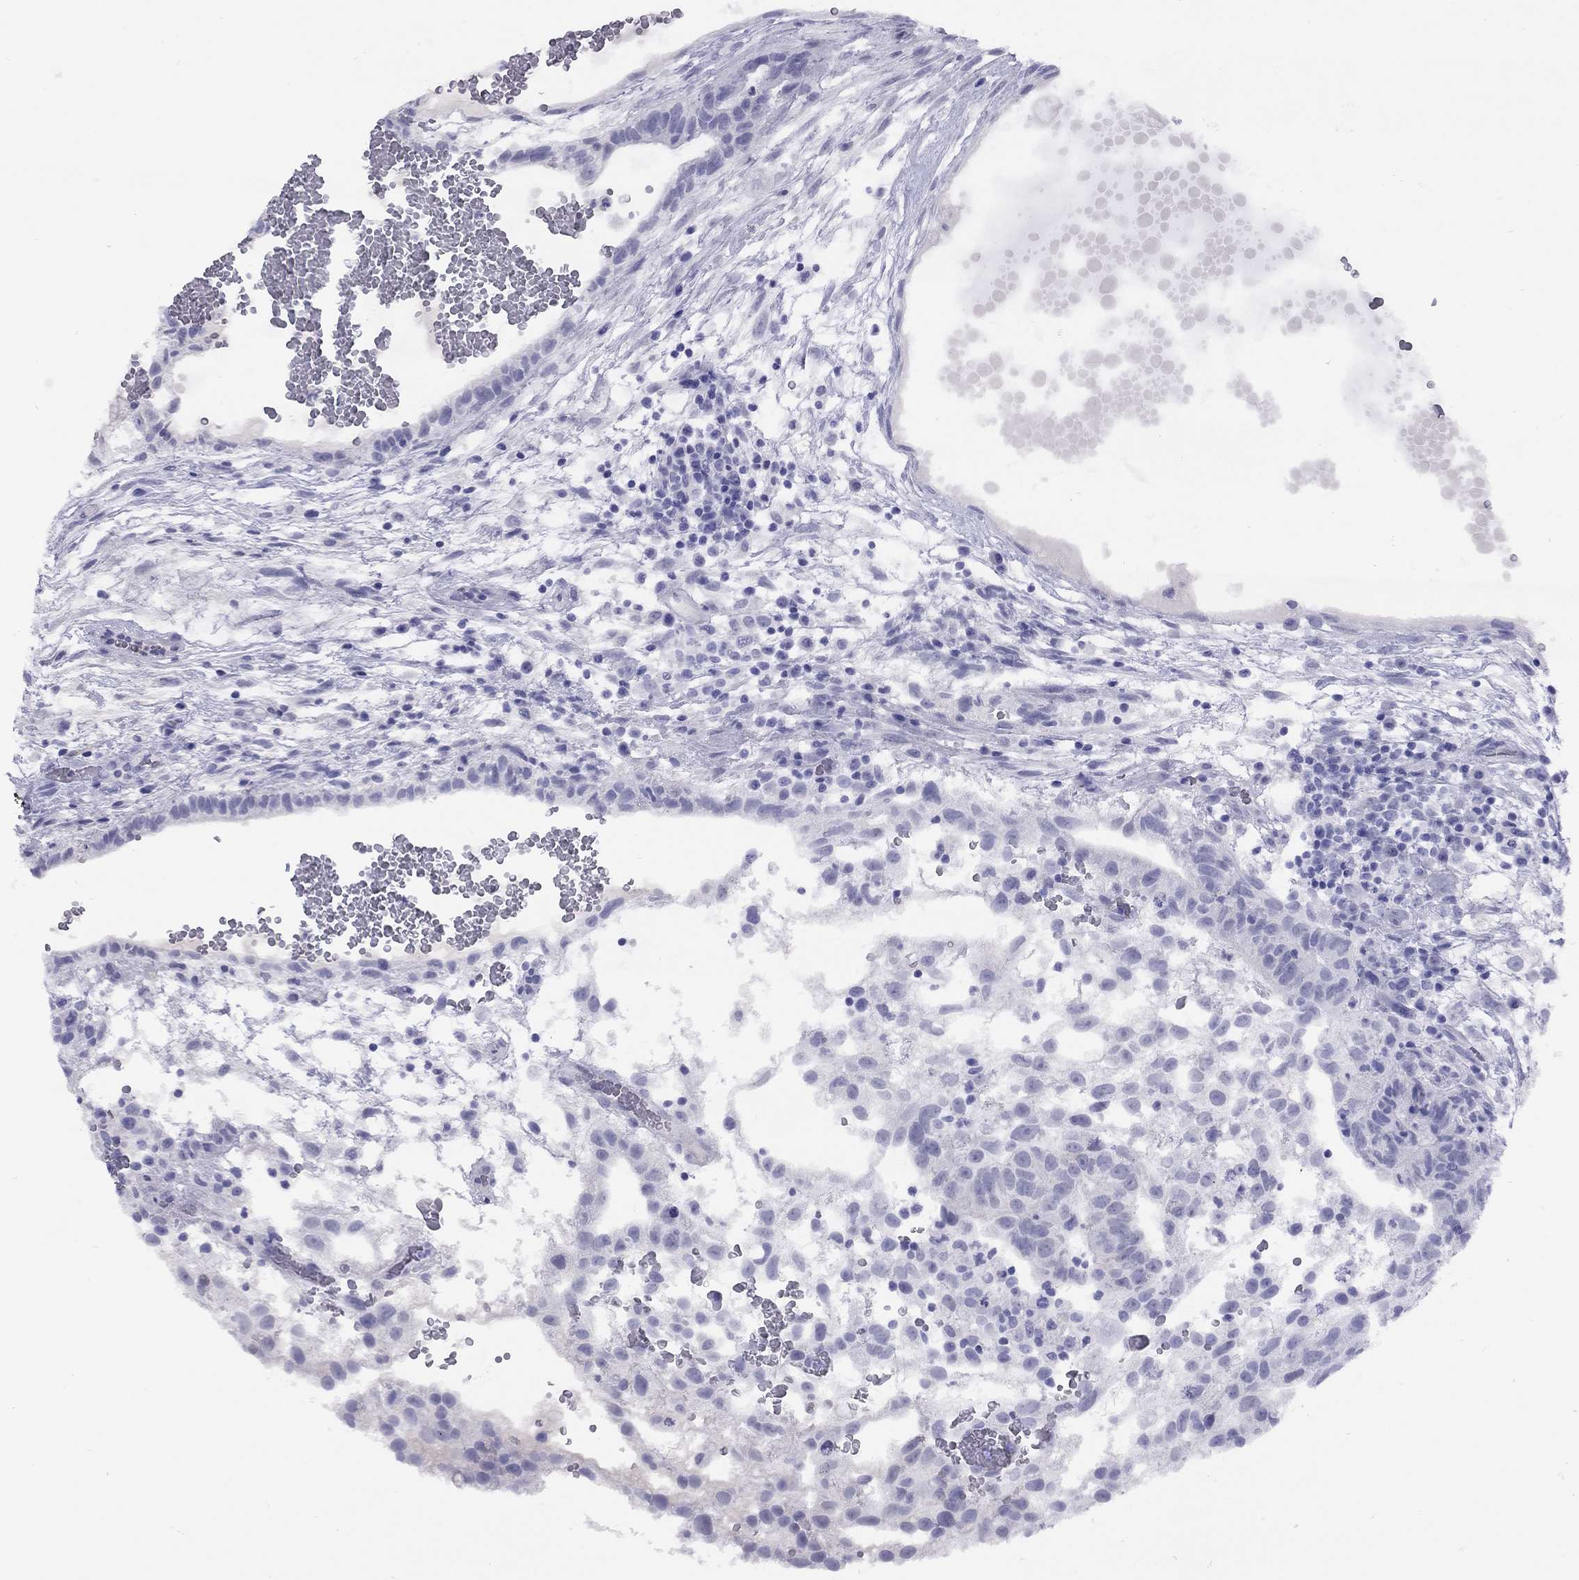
{"staining": {"intensity": "negative", "quantity": "none", "location": "none"}, "tissue": "testis cancer", "cell_type": "Tumor cells", "image_type": "cancer", "snomed": [{"axis": "morphology", "description": "Normal tissue, NOS"}, {"axis": "morphology", "description": "Carcinoma, Embryonal, NOS"}, {"axis": "topography", "description": "Testis"}], "caption": "High power microscopy micrograph of an immunohistochemistry (IHC) histopathology image of testis embryonal carcinoma, revealing no significant staining in tumor cells.", "gene": "GRIA2", "patient": {"sex": "male", "age": 32}}